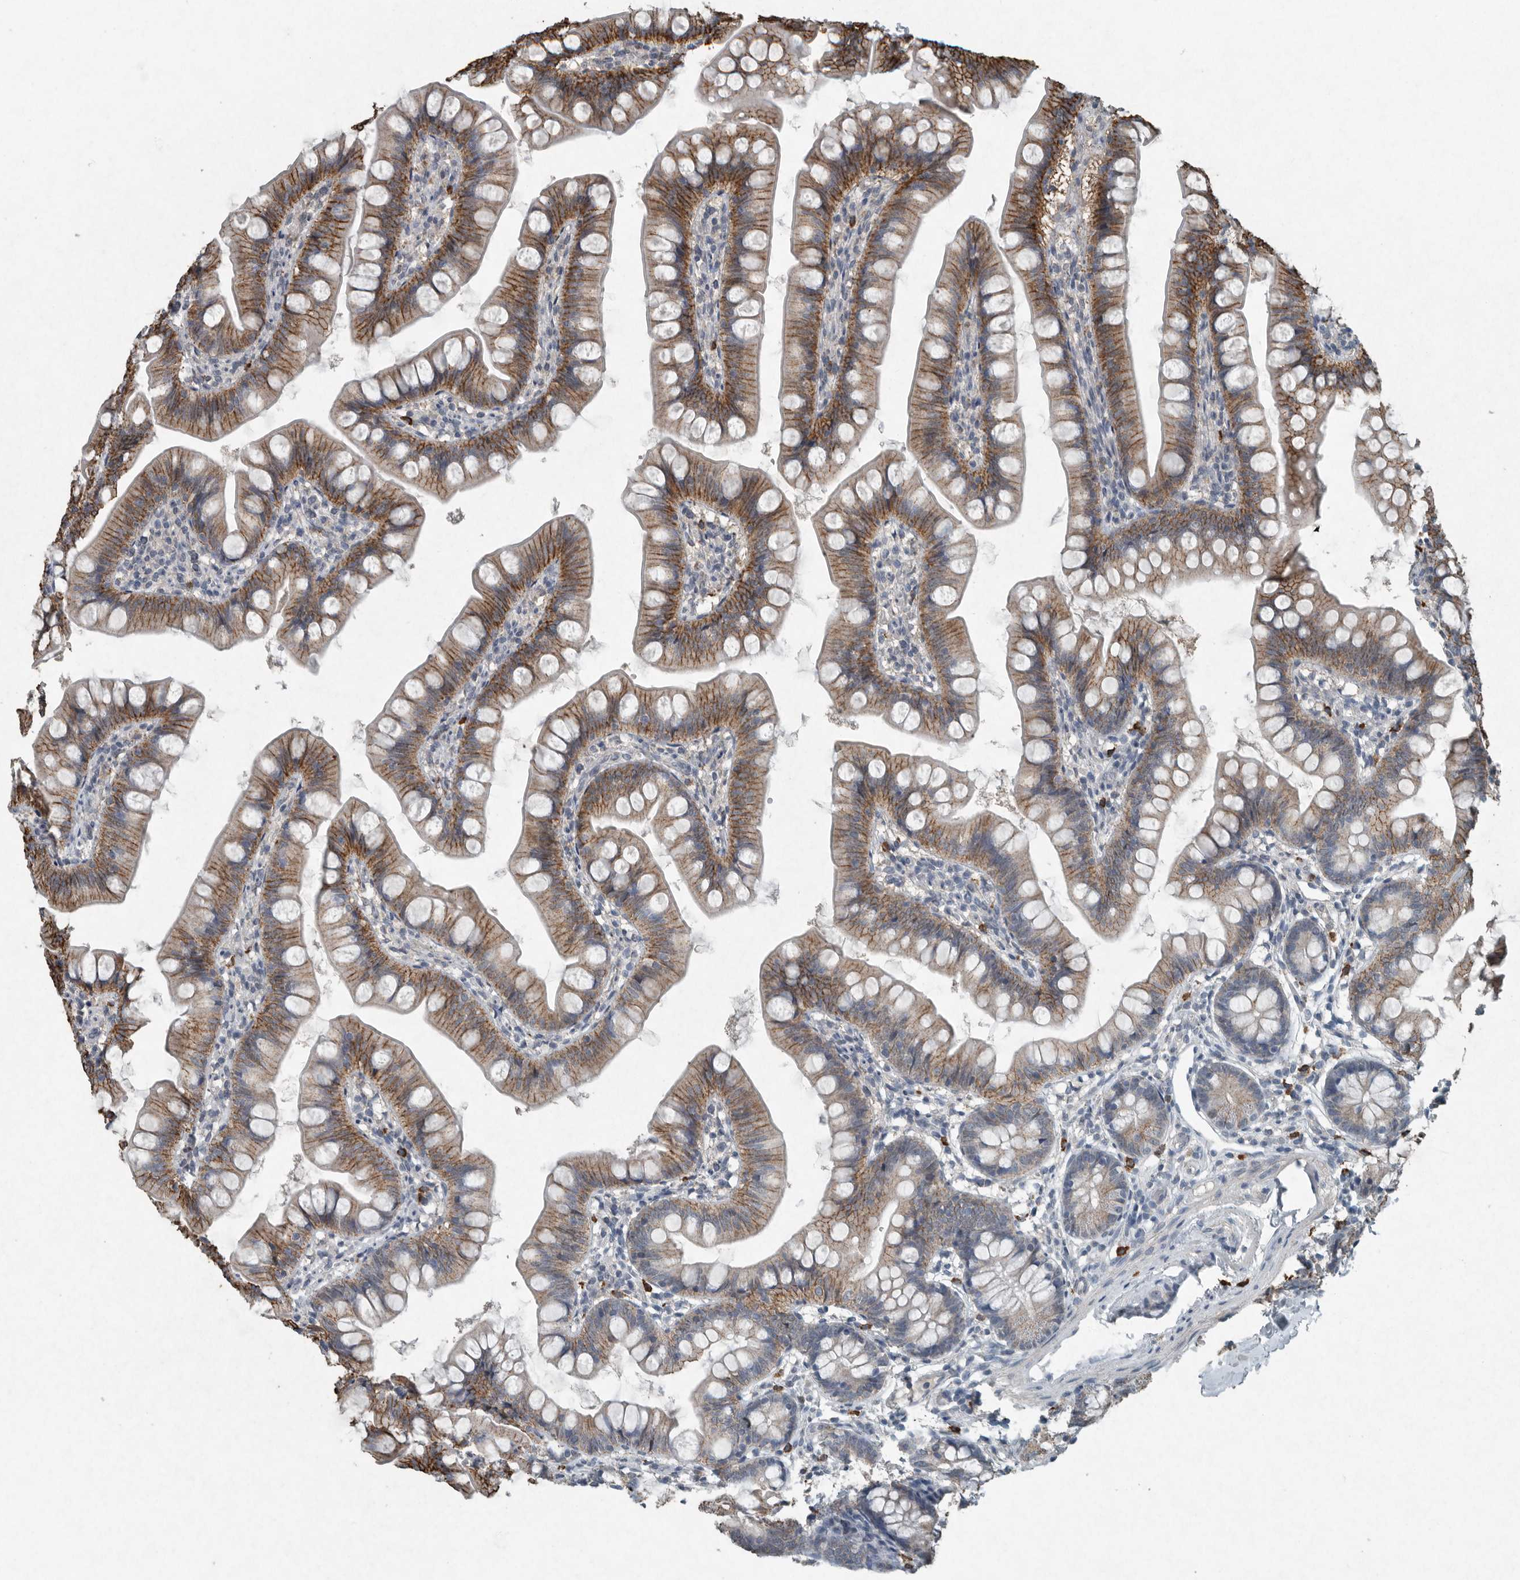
{"staining": {"intensity": "strong", "quantity": "25%-75%", "location": "cytoplasmic/membranous"}, "tissue": "small intestine", "cell_type": "Glandular cells", "image_type": "normal", "snomed": [{"axis": "morphology", "description": "Normal tissue, NOS"}, {"axis": "topography", "description": "Small intestine"}], "caption": "This is a histology image of immunohistochemistry (IHC) staining of unremarkable small intestine, which shows strong staining in the cytoplasmic/membranous of glandular cells.", "gene": "IL20", "patient": {"sex": "male", "age": 7}}